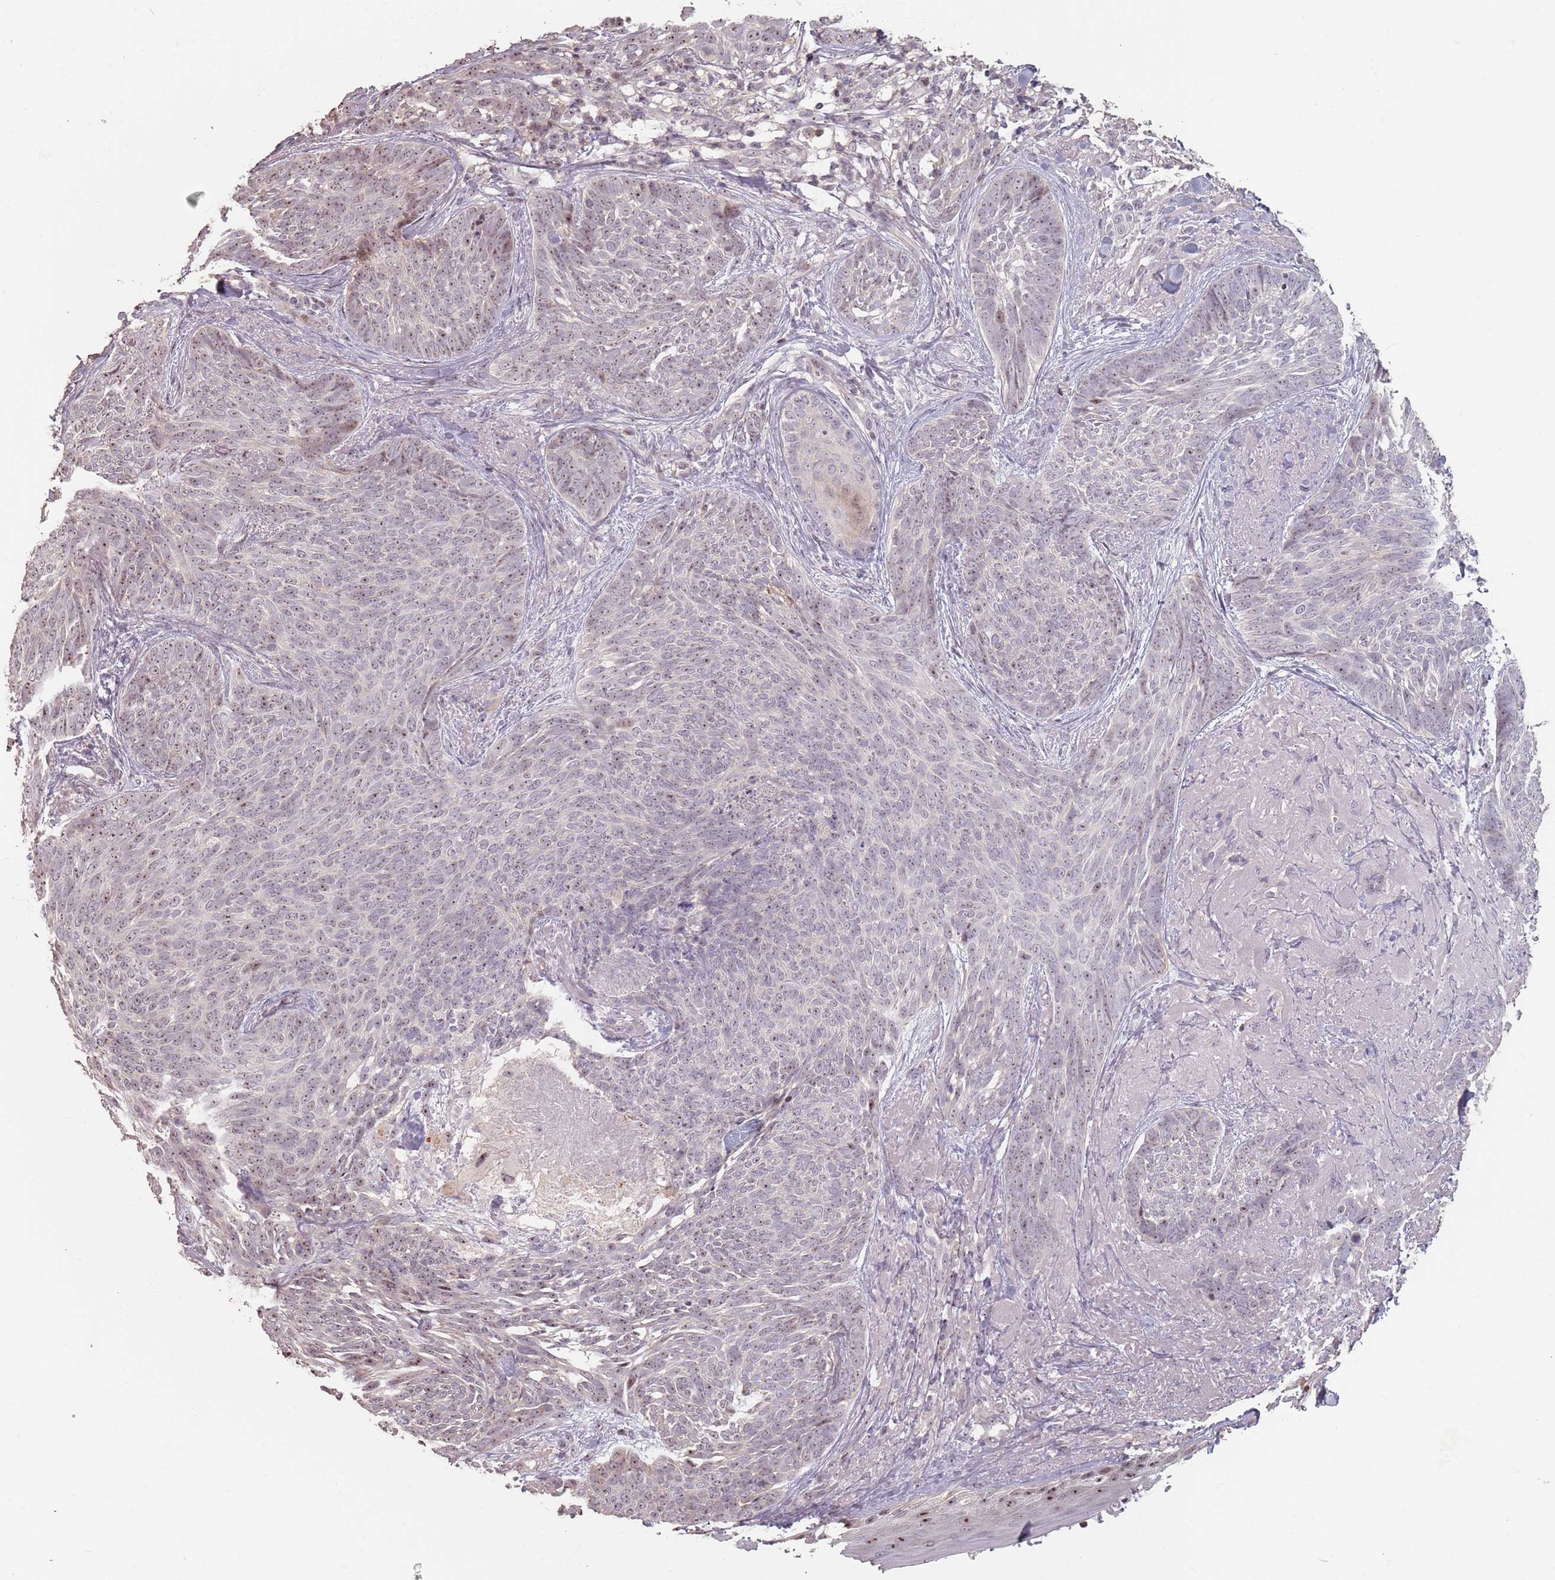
{"staining": {"intensity": "weak", "quantity": ">75%", "location": "nuclear"}, "tissue": "skin cancer", "cell_type": "Tumor cells", "image_type": "cancer", "snomed": [{"axis": "morphology", "description": "Basal cell carcinoma"}, {"axis": "topography", "description": "Skin"}], "caption": "Immunohistochemical staining of human basal cell carcinoma (skin) displays weak nuclear protein staining in approximately >75% of tumor cells.", "gene": "ADTRP", "patient": {"sex": "female", "age": 86}}